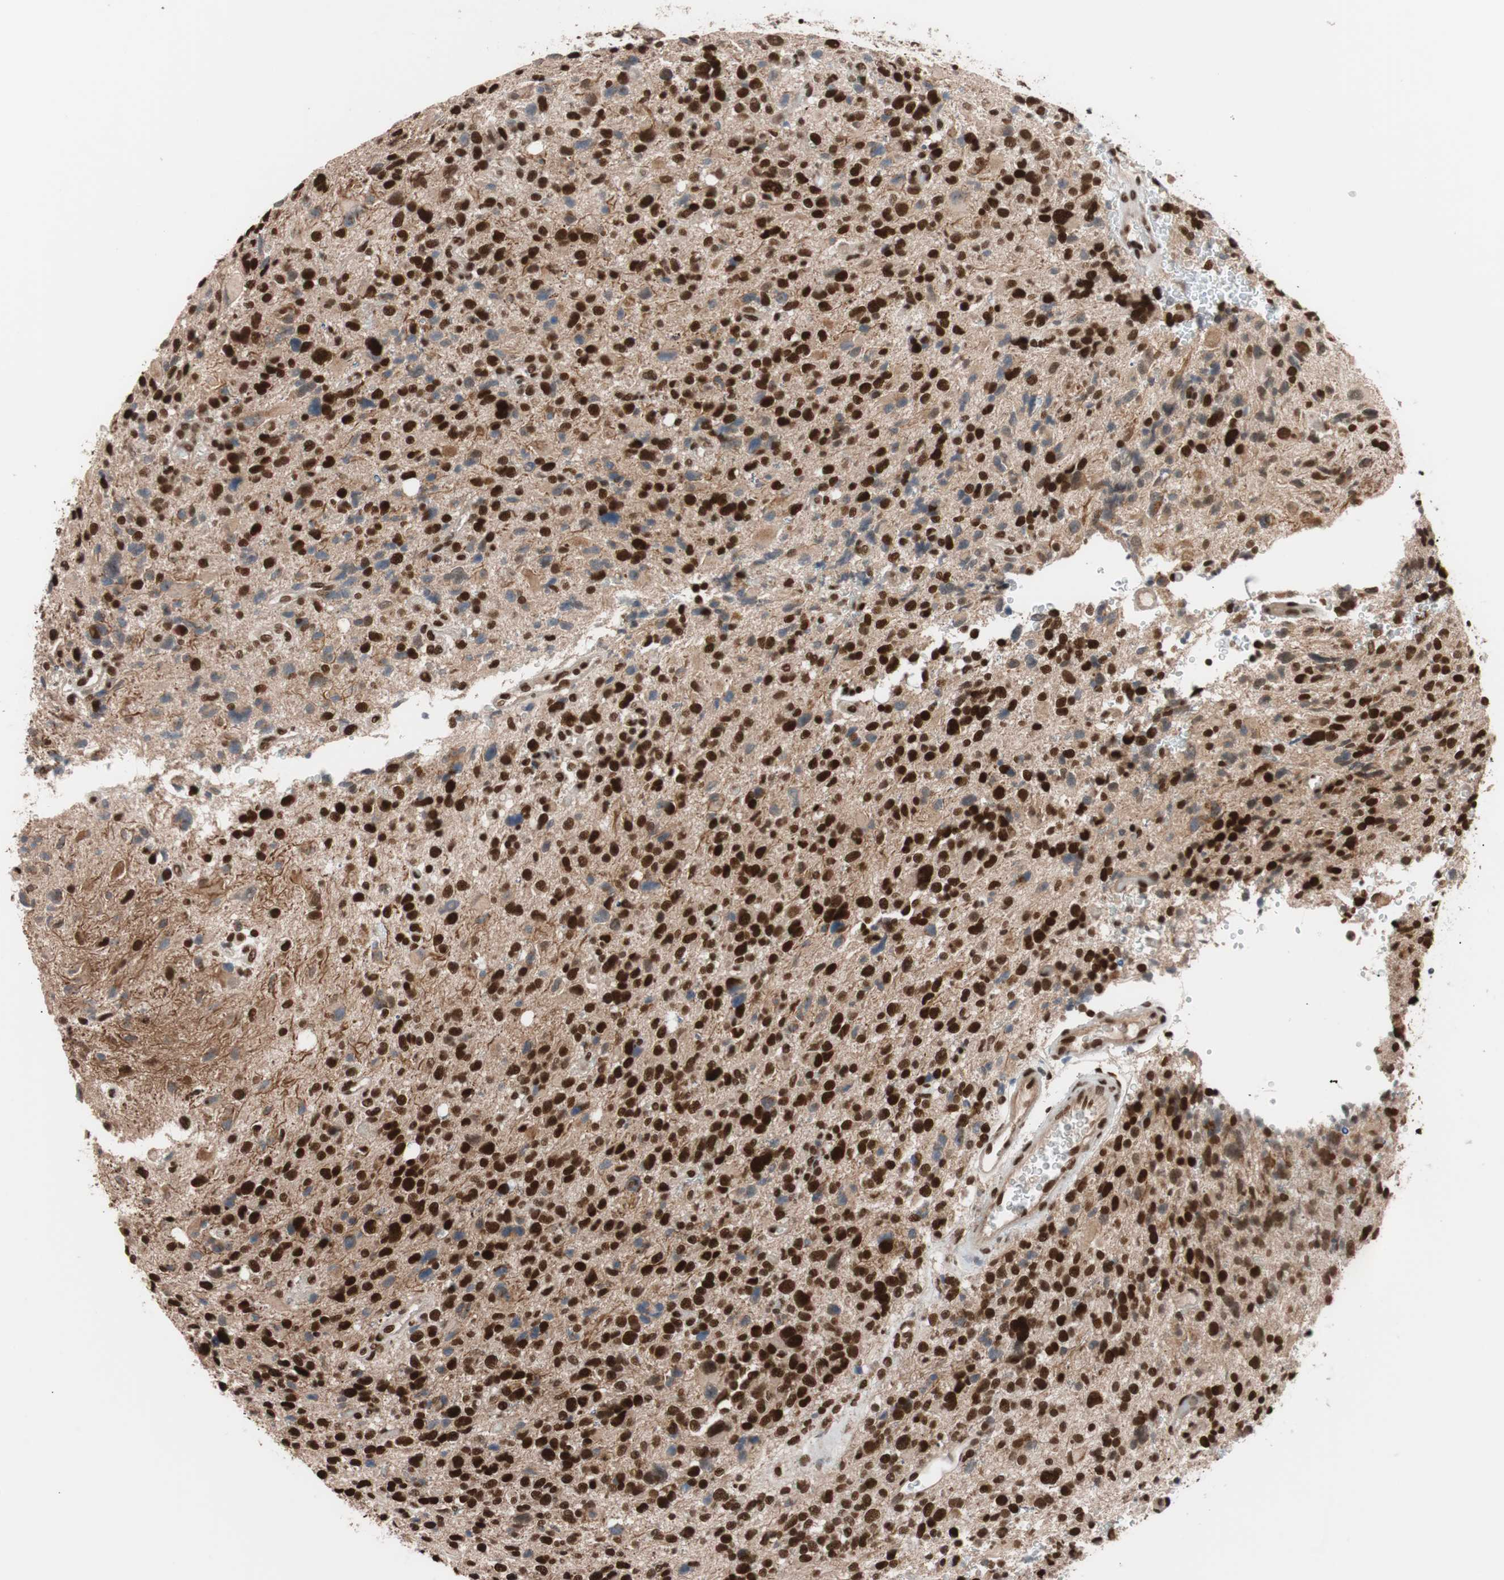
{"staining": {"intensity": "strong", "quantity": ">75%", "location": "nuclear"}, "tissue": "glioma", "cell_type": "Tumor cells", "image_type": "cancer", "snomed": [{"axis": "morphology", "description": "Glioma, malignant, High grade"}, {"axis": "topography", "description": "Brain"}], "caption": "A brown stain shows strong nuclear expression of a protein in human malignant high-grade glioma tumor cells. The protein of interest is stained brown, and the nuclei are stained in blue (DAB IHC with brightfield microscopy, high magnification).", "gene": "CHAMP1", "patient": {"sex": "male", "age": 48}}